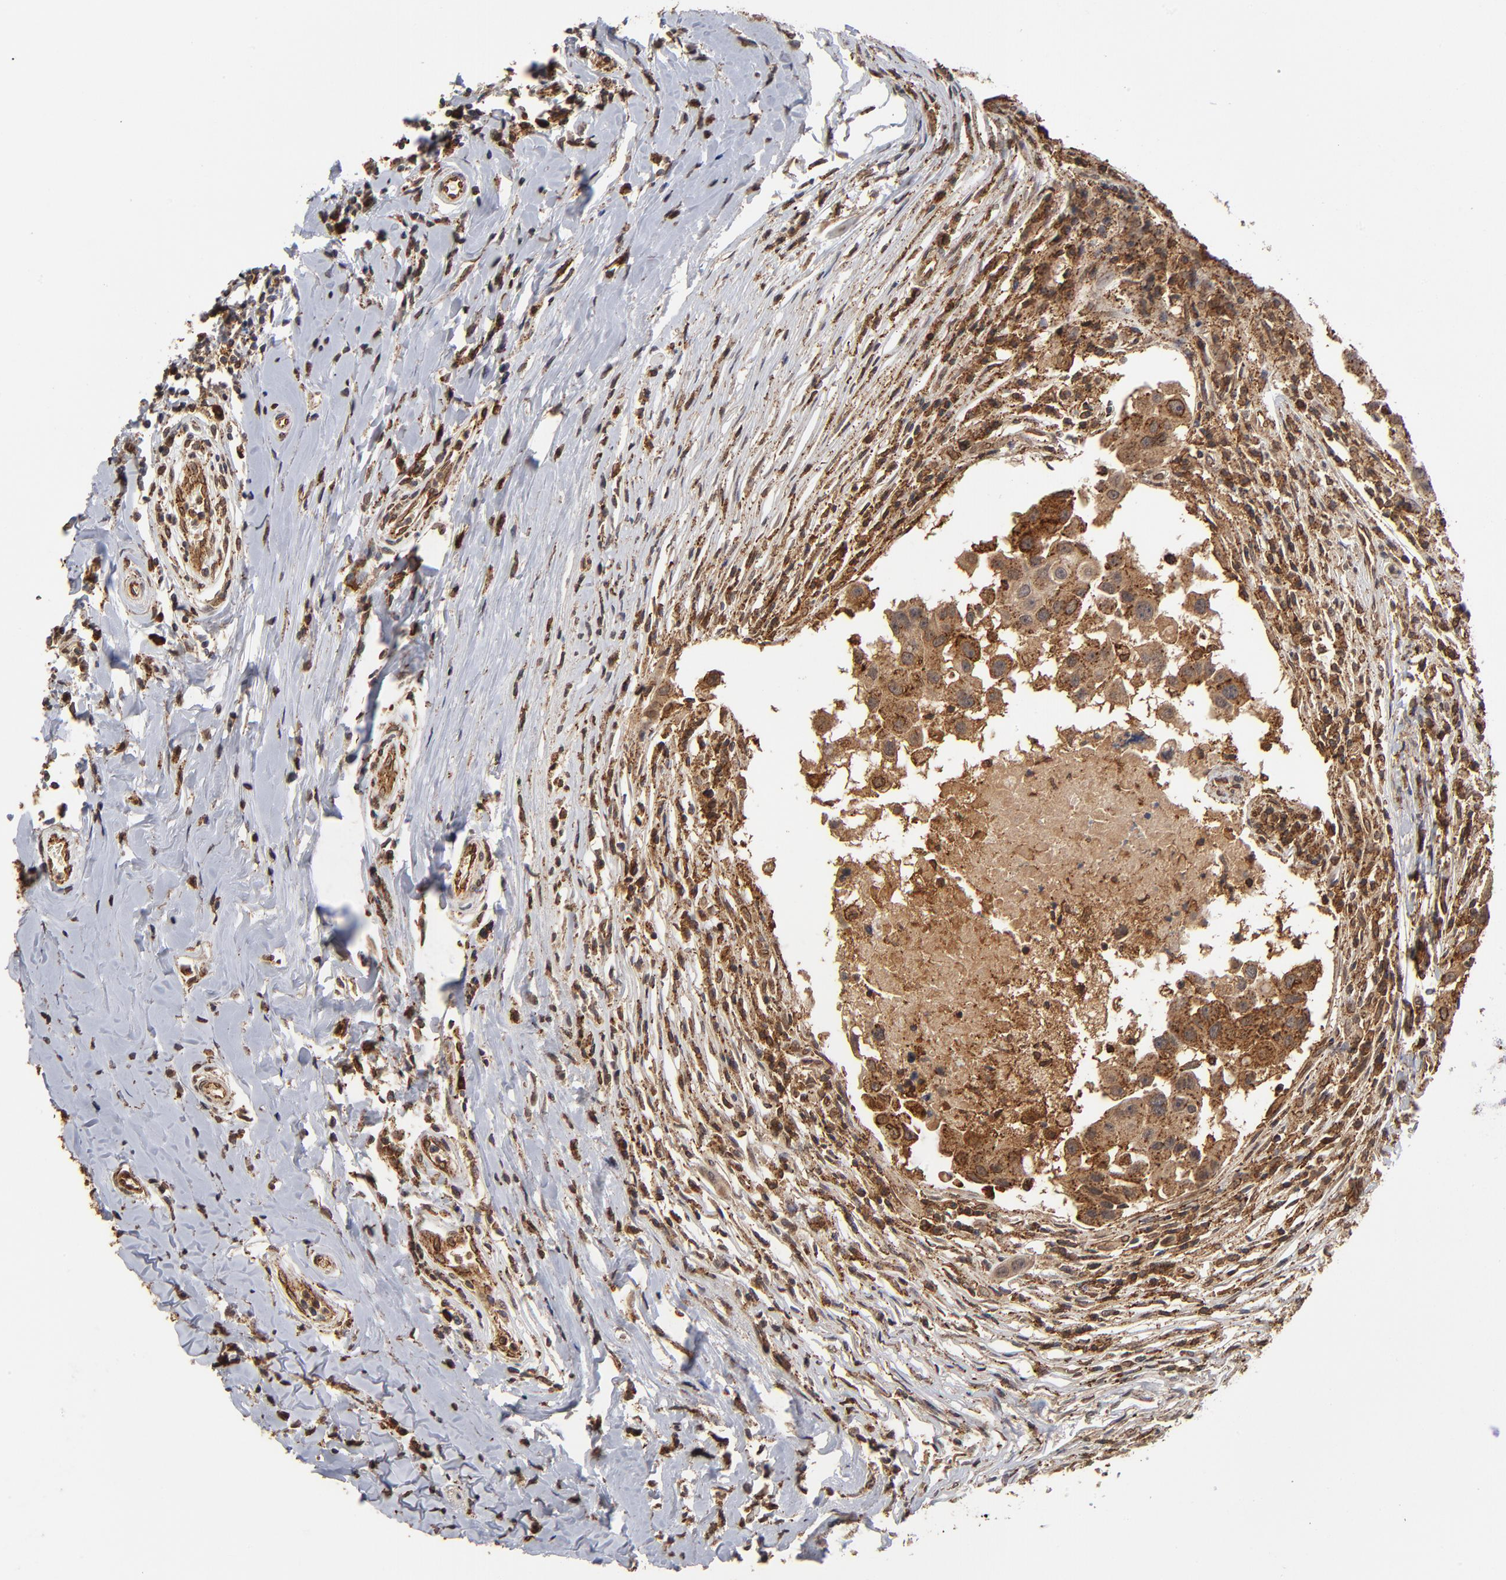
{"staining": {"intensity": "moderate", "quantity": ">75%", "location": "cytoplasmic/membranous"}, "tissue": "breast cancer", "cell_type": "Tumor cells", "image_type": "cancer", "snomed": [{"axis": "morphology", "description": "Duct carcinoma"}, {"axis": "topography", "description": "Breast"}], "caption": "Moderate cytoplasmic/membranous expression for a protein is present in about >75% of tumor cells of invasive ductal carcinoma (breast) using IHC.", "gene": "ASB8", "patient": {"sex": "female", "age": 27}}